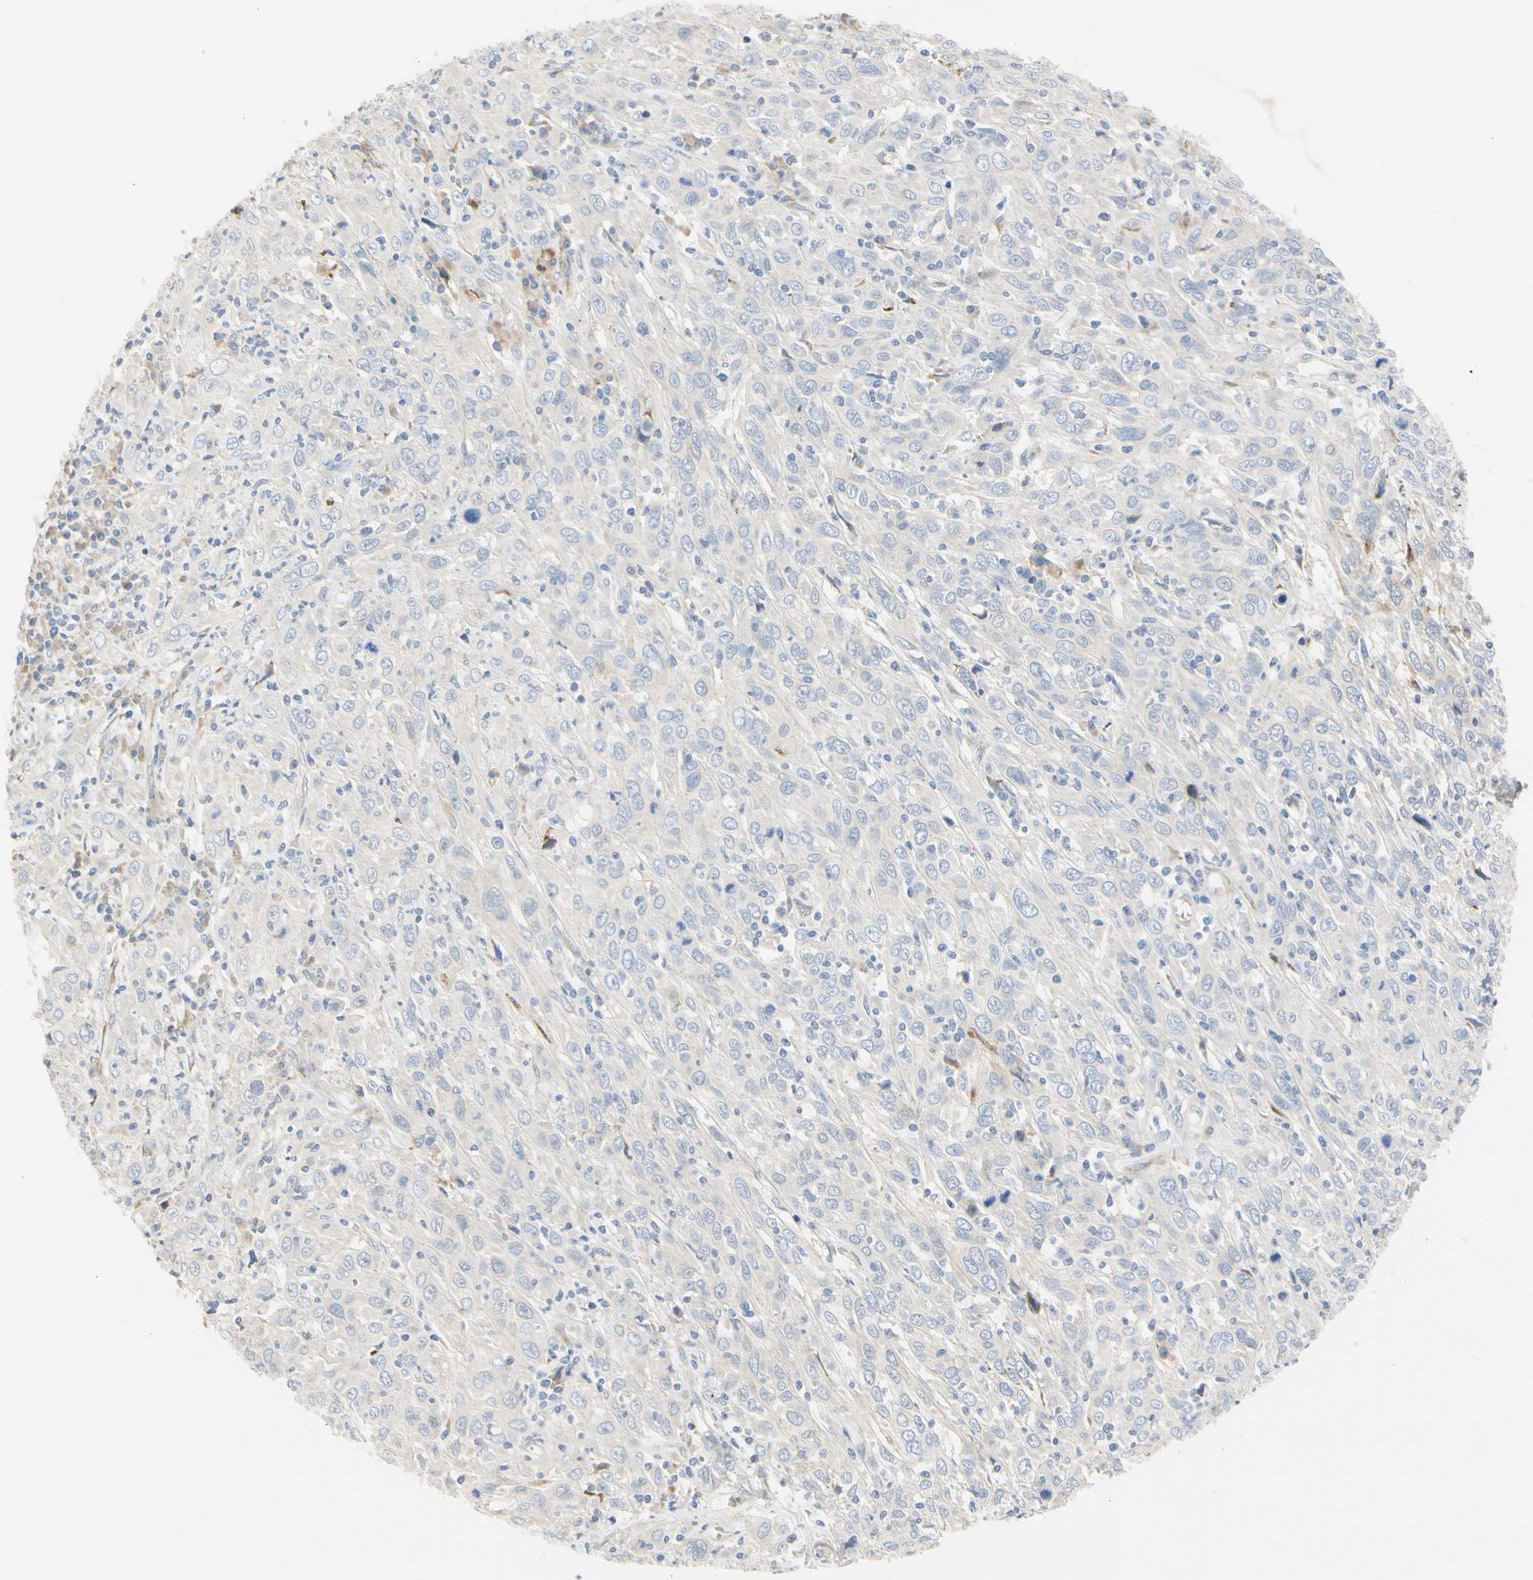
{"staining": {"intensity": "negative", "quantity": "none", "location": "none"}, "tissue": "cervical cancer", "cell_type": "Tumor cells", "image_type": "cancer", "snomed": [{"axis": "morphology", "description": "Squamous cell carcinoma, NOS"}, {"axis": "topography", "description": "Cervix"}], "caption": "Micrograph shows no protein positivity in tumor cells of squamous cell carcinoma (cervical) tissue. (Stains: DAB IHC with hematoxylin counter stain, Microscopy: brightfield microscopy at high magnification).", "gene": "ZNF236", "patient": {"sex": "female", "age": 46}}